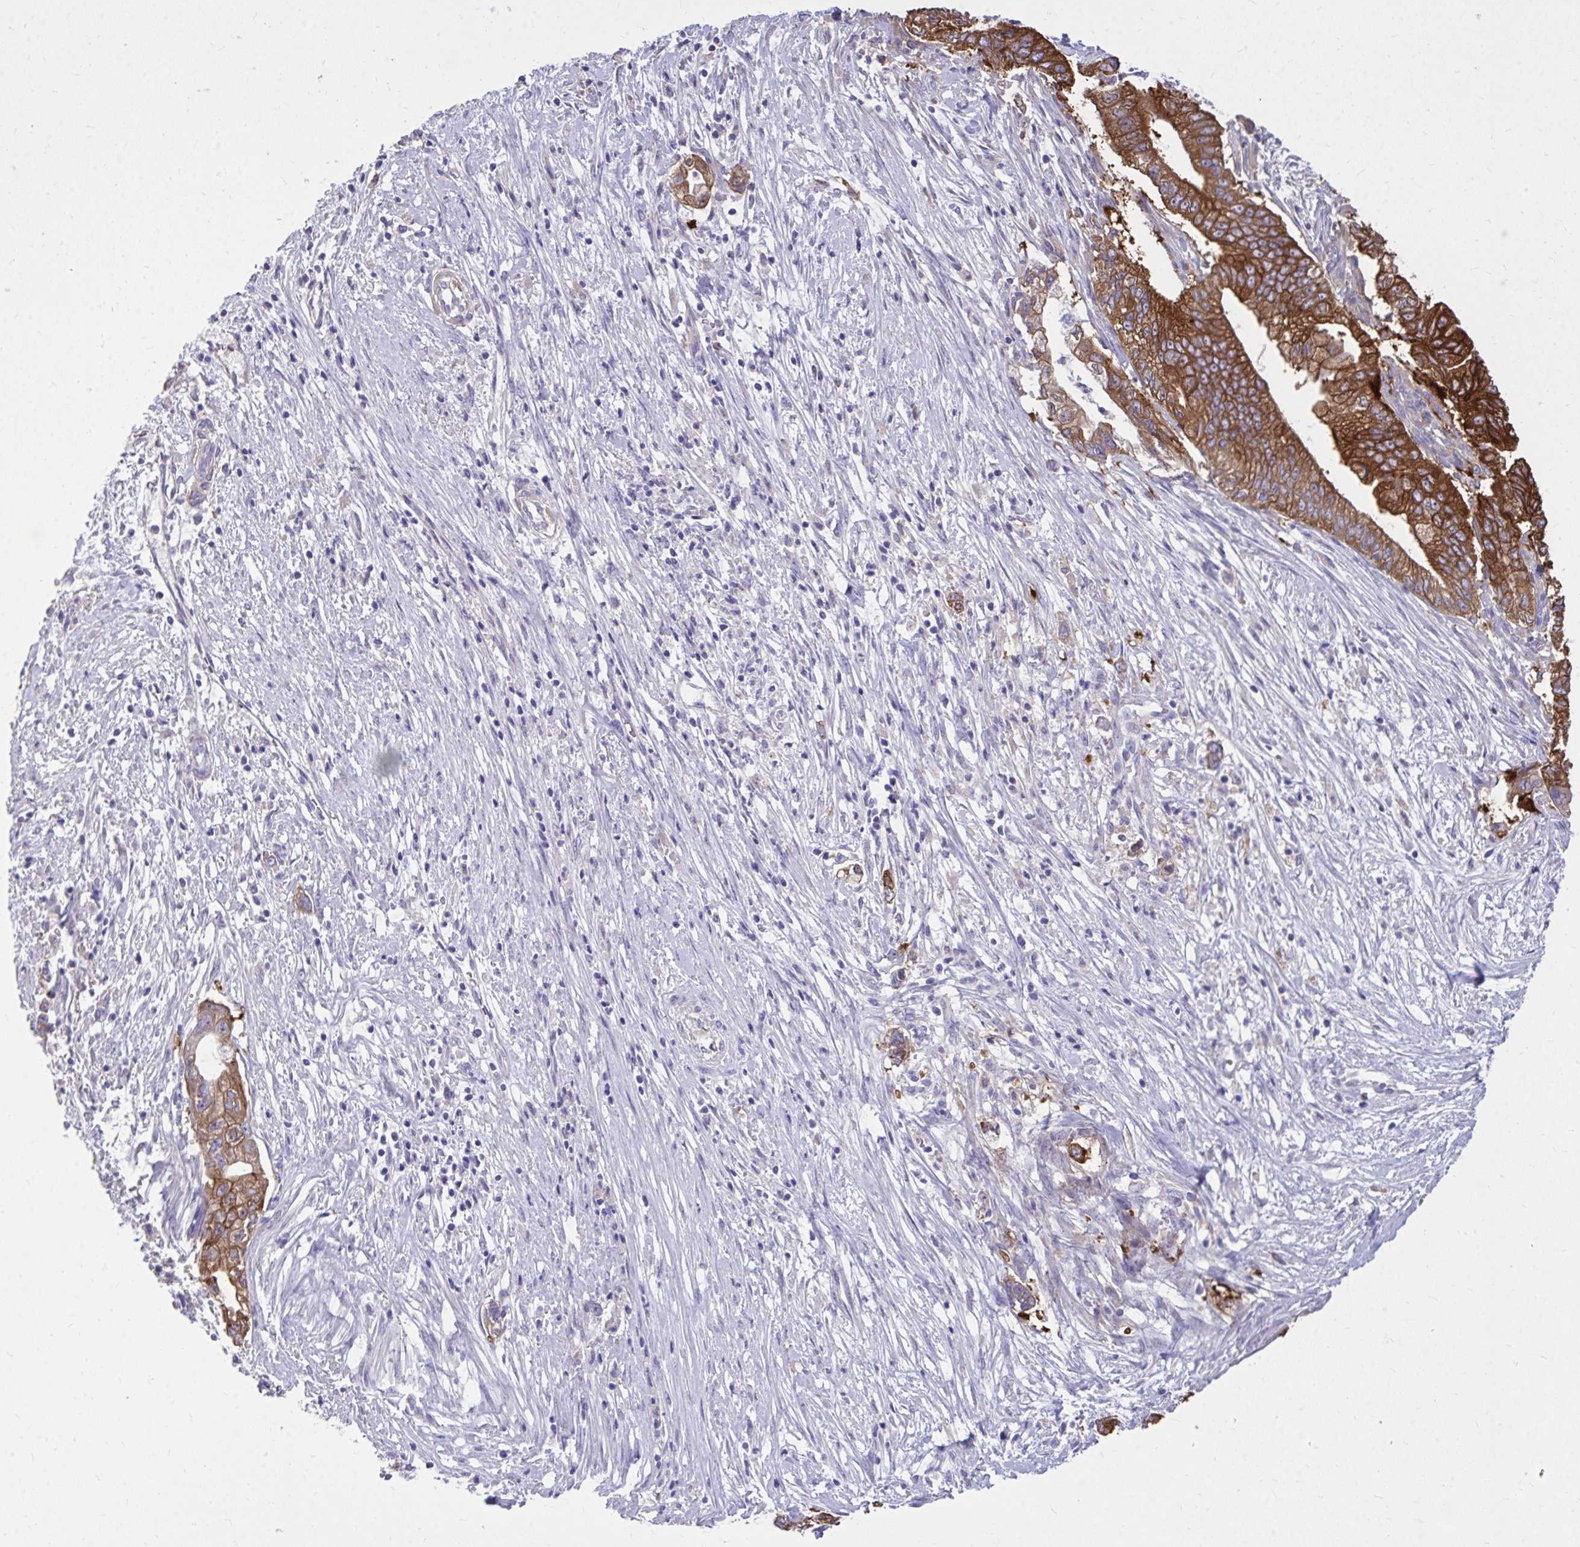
{"staining": {"intensity": "strong", "quantity": ">75%", "location": "cytoplasmic/membranous"}, "tissue": "pancreatic cancer", "cell_type": "Tumor cells", "image_type": "cancer", "snomed": [{"axis": "morphology", "description": "Adenocarcinoma, NOS"}, {"axis": "topography", "description": "Pancreas"}], "caption": "IHC photomicrograph of pancreatic cancer stained for a protein (brown), which shows high levels of strong cytoplasmic/membranous staining in approximately >75% of tumor cells.", "gene": "EPB41L1", "patient": {"sex": "male", "age": 70}}